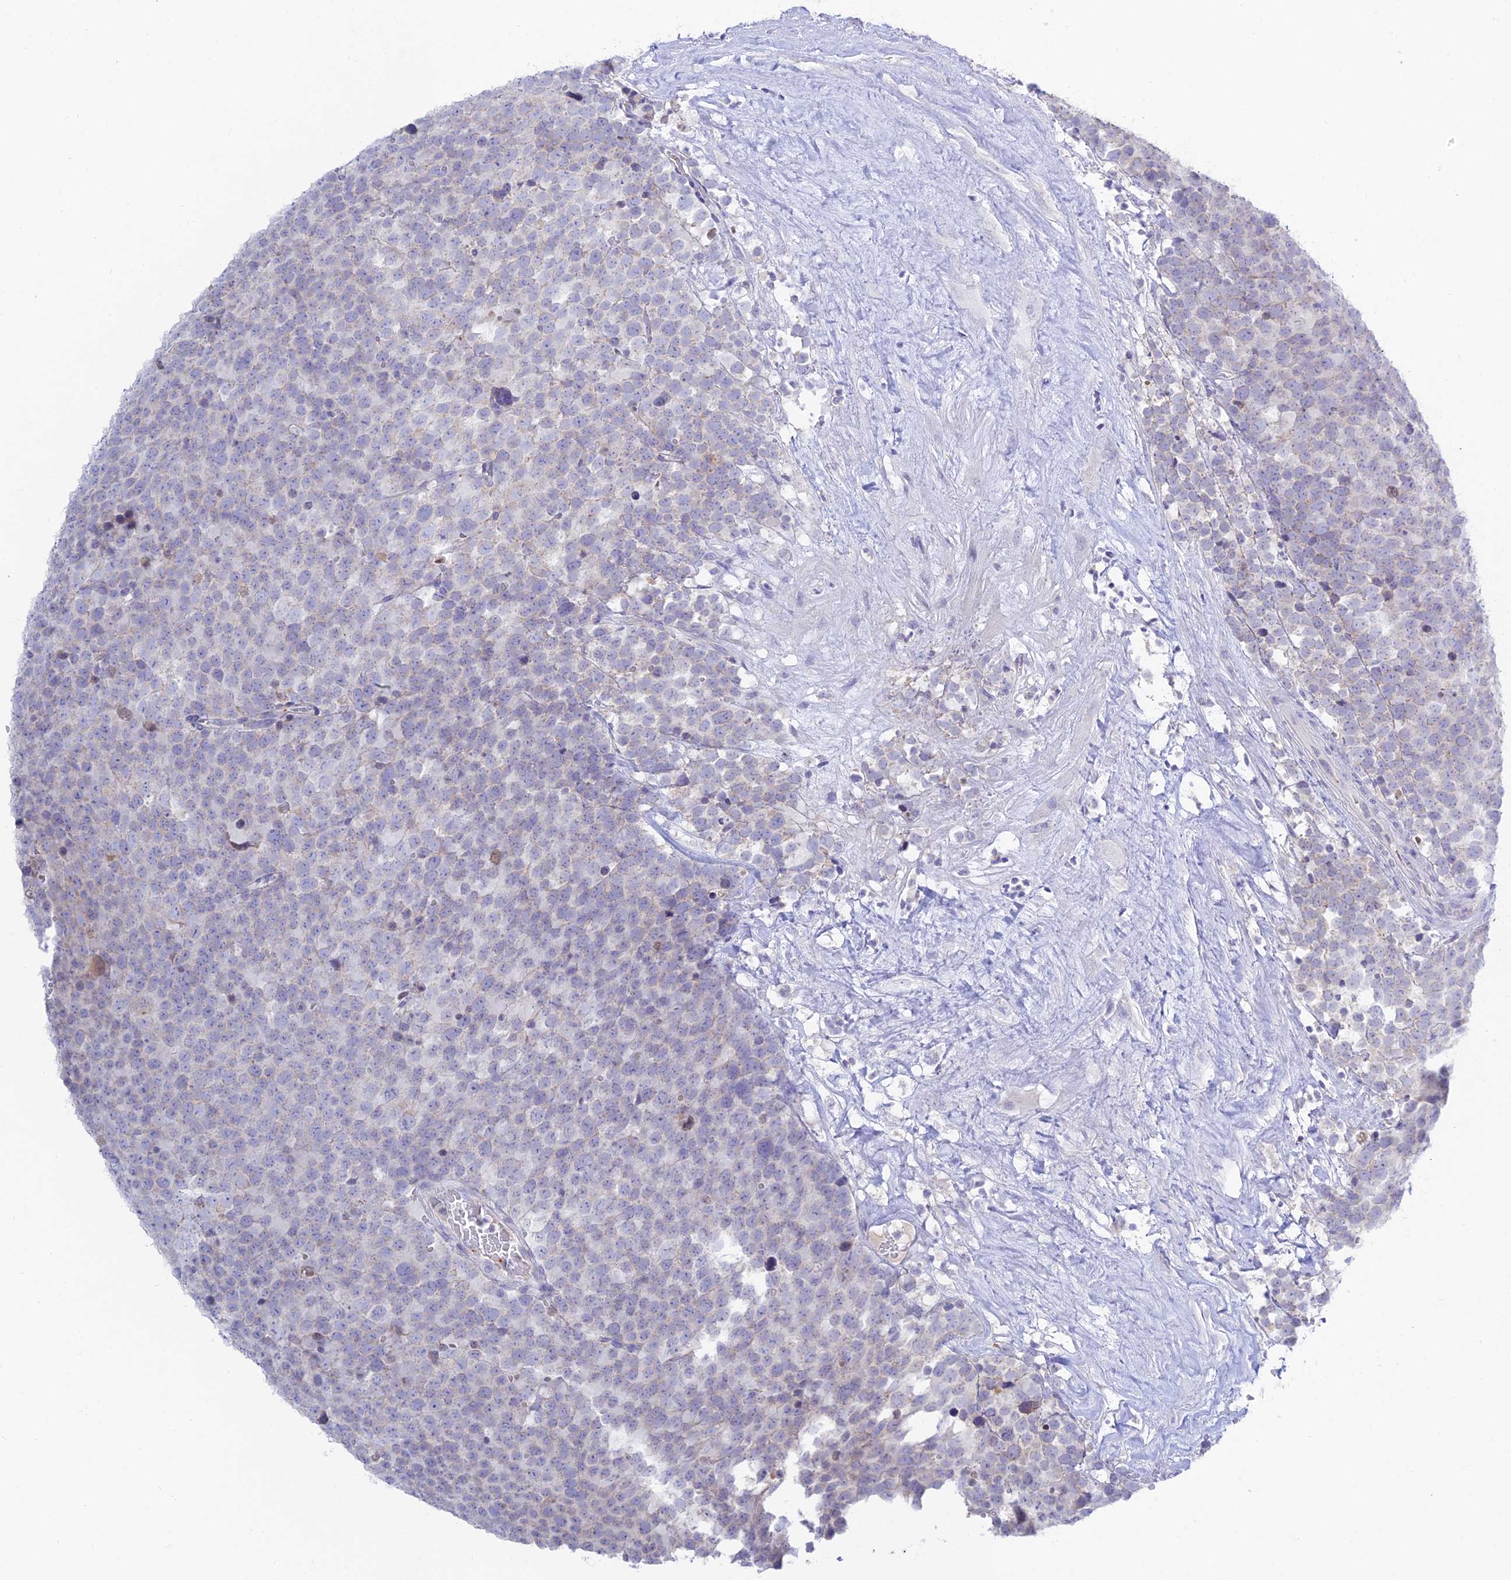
{"staining": {"intensity": "negative", "quantity": "none", "location": "none"}, "tissue": "testis cancer", "cell_type": "Tumor cells", "image_type": "cancer", "snomed": [{"axis": "morphology", "description": "Seminoma, NOS"}, {"axis": "topography", "description": "Testis"}], "caption": "This is an immunohistochemistry (IHC) image of human testis cancer. There is no expression in tumor cells.", "gene": "TMEM40", "patient": {"sex": "male", "age": 71}}